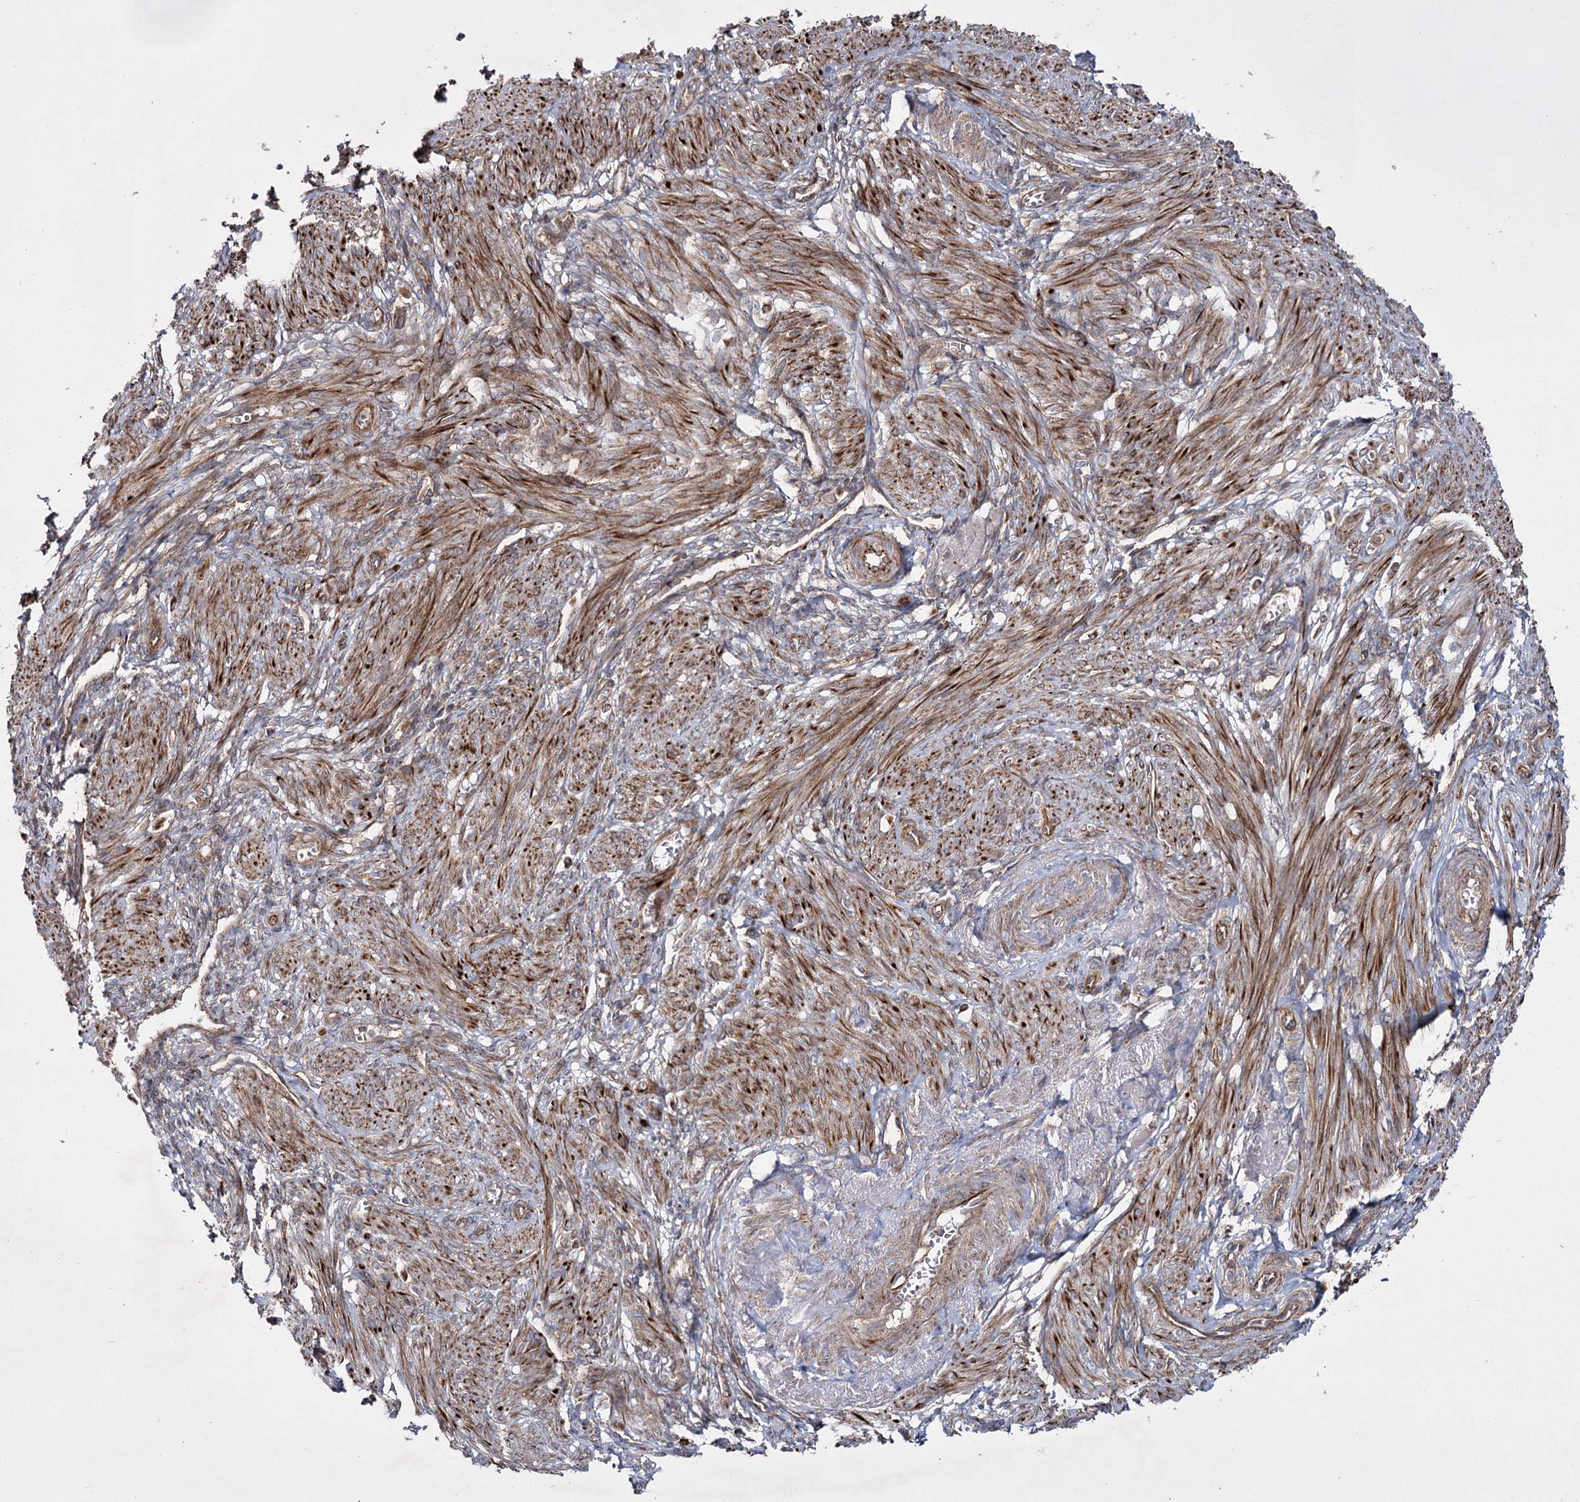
{"staining": {"intensity": "strong", "quantity": "25%-75%", "location": "cytoplasmic/membranous"}, "tissue": "smooth muscle", "cell_type": "Smooth muscle cells", "image_type": "normal", "snomed": [{"axis": "morphology", "description": "Normal tissue, NOS"}, {"axis": "topography", "description": "Smooth muscle"}], "caption": "Strong cytoplasmic/membranous positivity is identified in about 25%-75% of smooth muscle cells in benign smooth muscle. The protein is shown in brown color, while the nuclei are stained blue.", "gene": "HECTD2", "patient": {"sex": "female", "age": 39}}